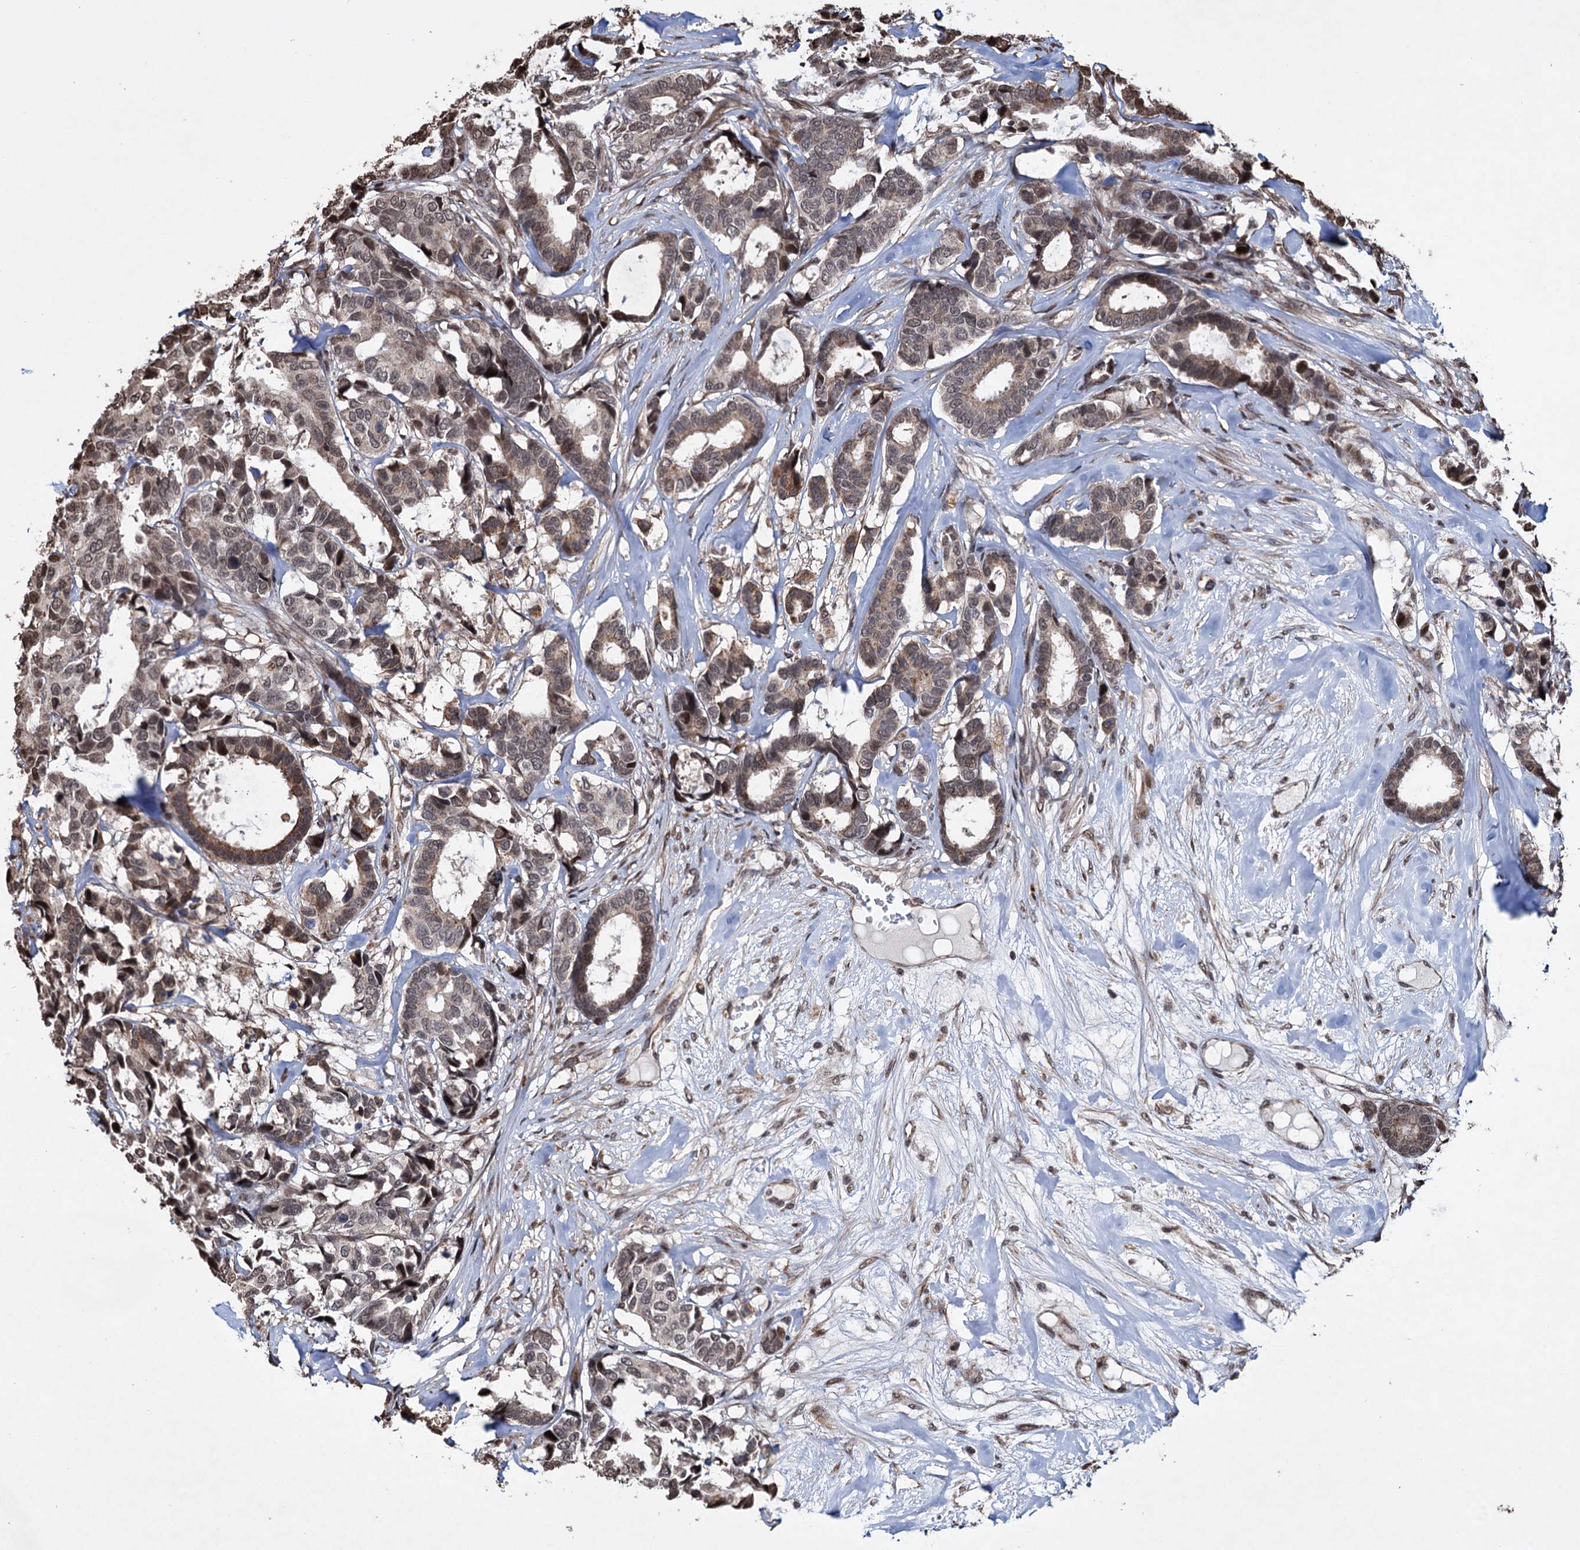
{"staining": {"intensity": "moderate", "quantity": "25%-75%", "location": "cytoplasmic/membranous,nuclear"}, "tissue": "breast cancer", "cell_type": "Tumor cells", "image_type": "cancer", "snomed": [{"axis": "morphology", "description": "Duct carcinoma"}, {"axis": "topography", "description": "Breast"}], "caption": "Immunohistochemistry photomicrograph of neoplastic tissue: human intraductal carcinoma (breast) stained using IHC exhibits medium levels of moderate protein expression localized specifically in the cytoplasmic/membranous and nuclear of tumor cells, appearing as a cytoplasmic/membranous and nuclear brown color.", "gene": "EYA4", "patient": {"sex": "female", "age": 87}}